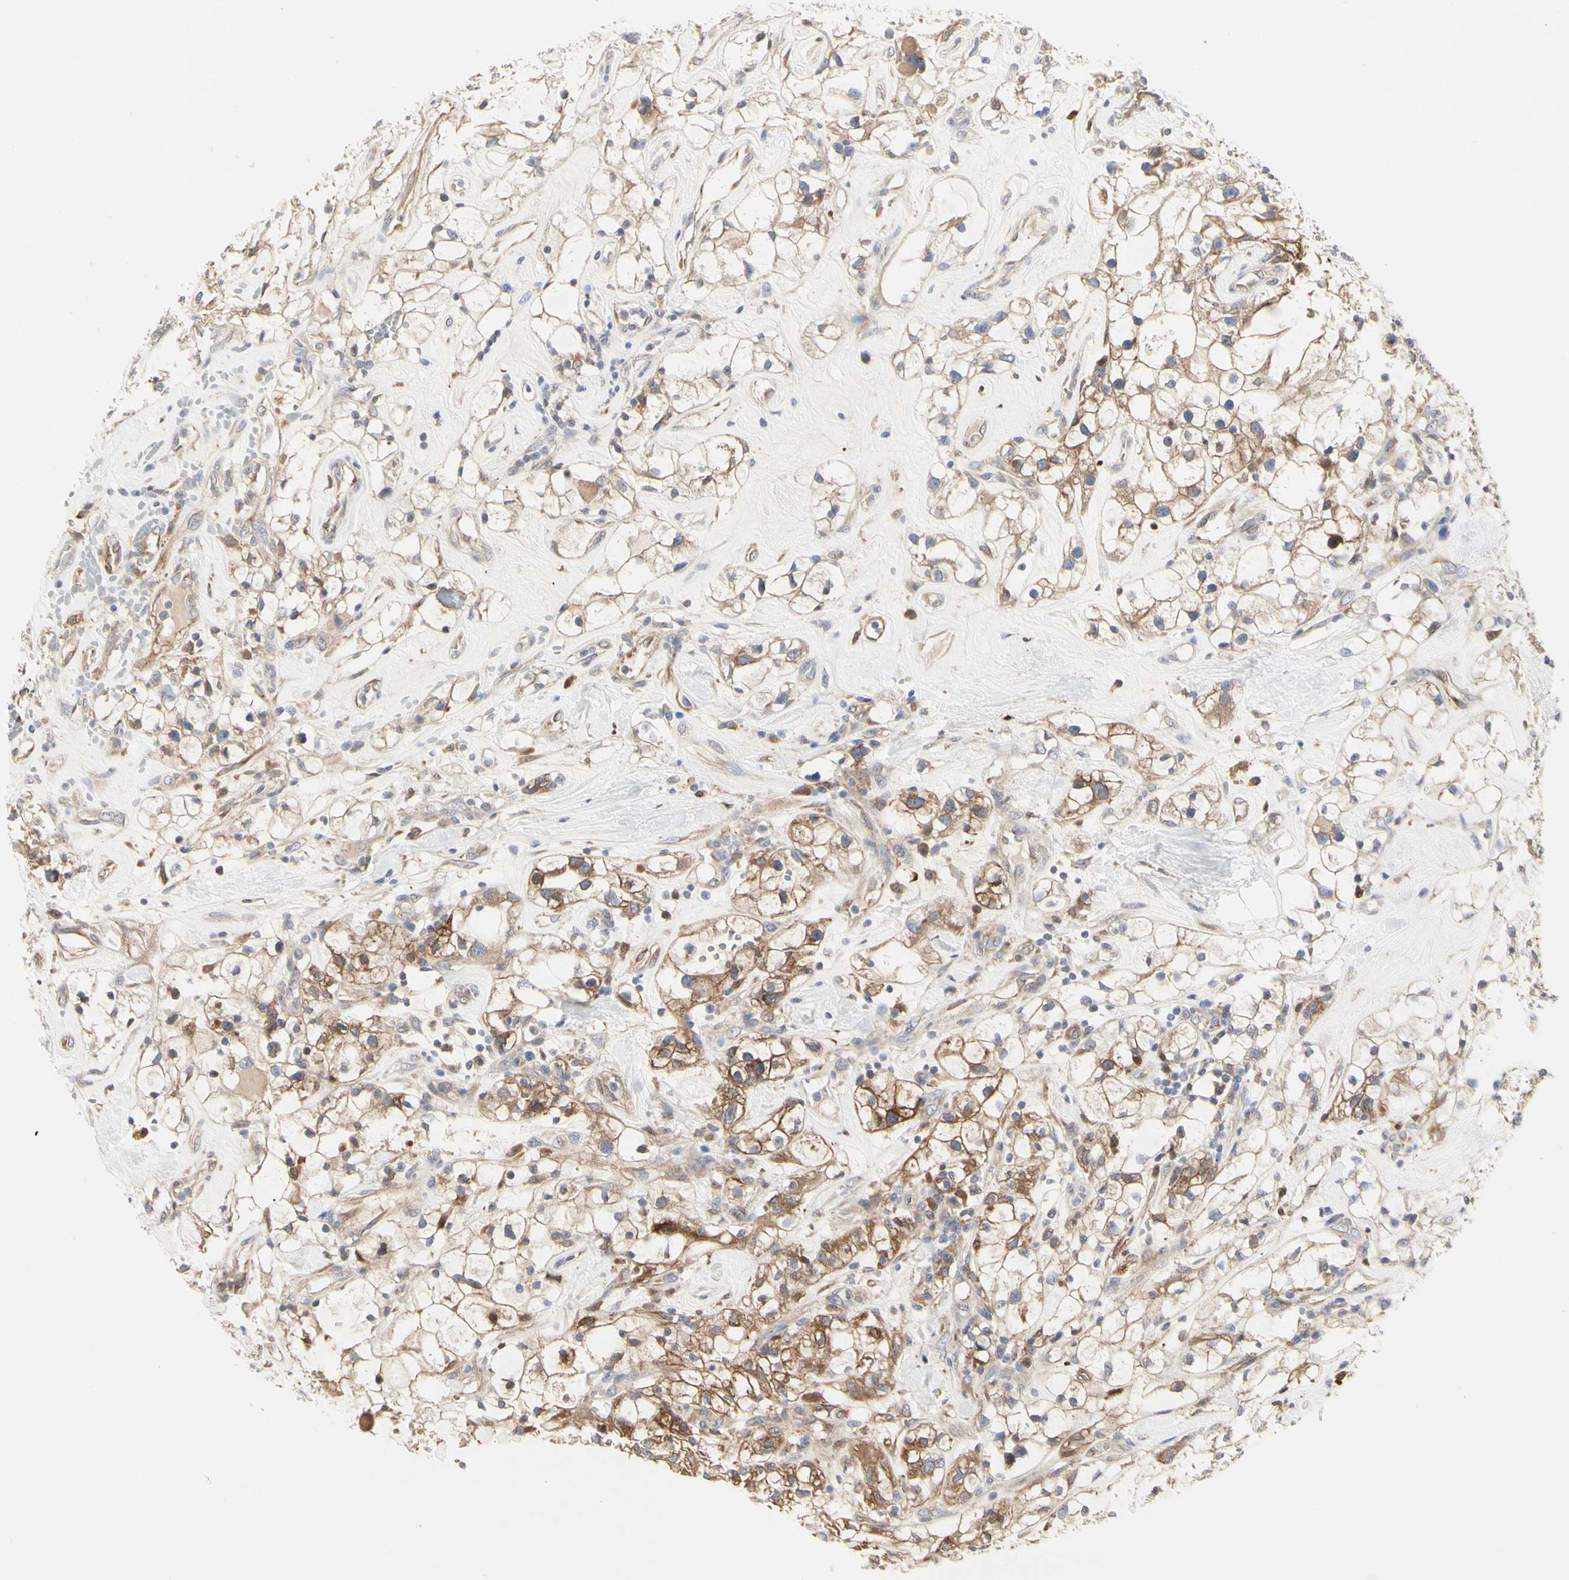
{"staining": {"intensity": "moderate", "quantity": ">75%", "location": "cytoplasmic/membranous"}, "tissue": "renal cancer", "cell_type": "Tumor cells", "image_type": "cancer", "snomed": [{"axis": "morphology", "description": "Adenocarcinoma, NOS"}, {"axis": "topography", "description": "Kidney"}], "caption": "IHC staining of renal cancer (adenocarcinoma), which shows medium levels of moderate cytoplasmic/membranous staining in about >75% of tumor cells indicating moderate cytoplasmic/membranous protein staining. The staining was performed using DAB (brown) for protein detection and nuclei were counterstained in hematoxylin (blue).", "gene": "C3orf52", "patient": {"sex": "female", "age": 60}}